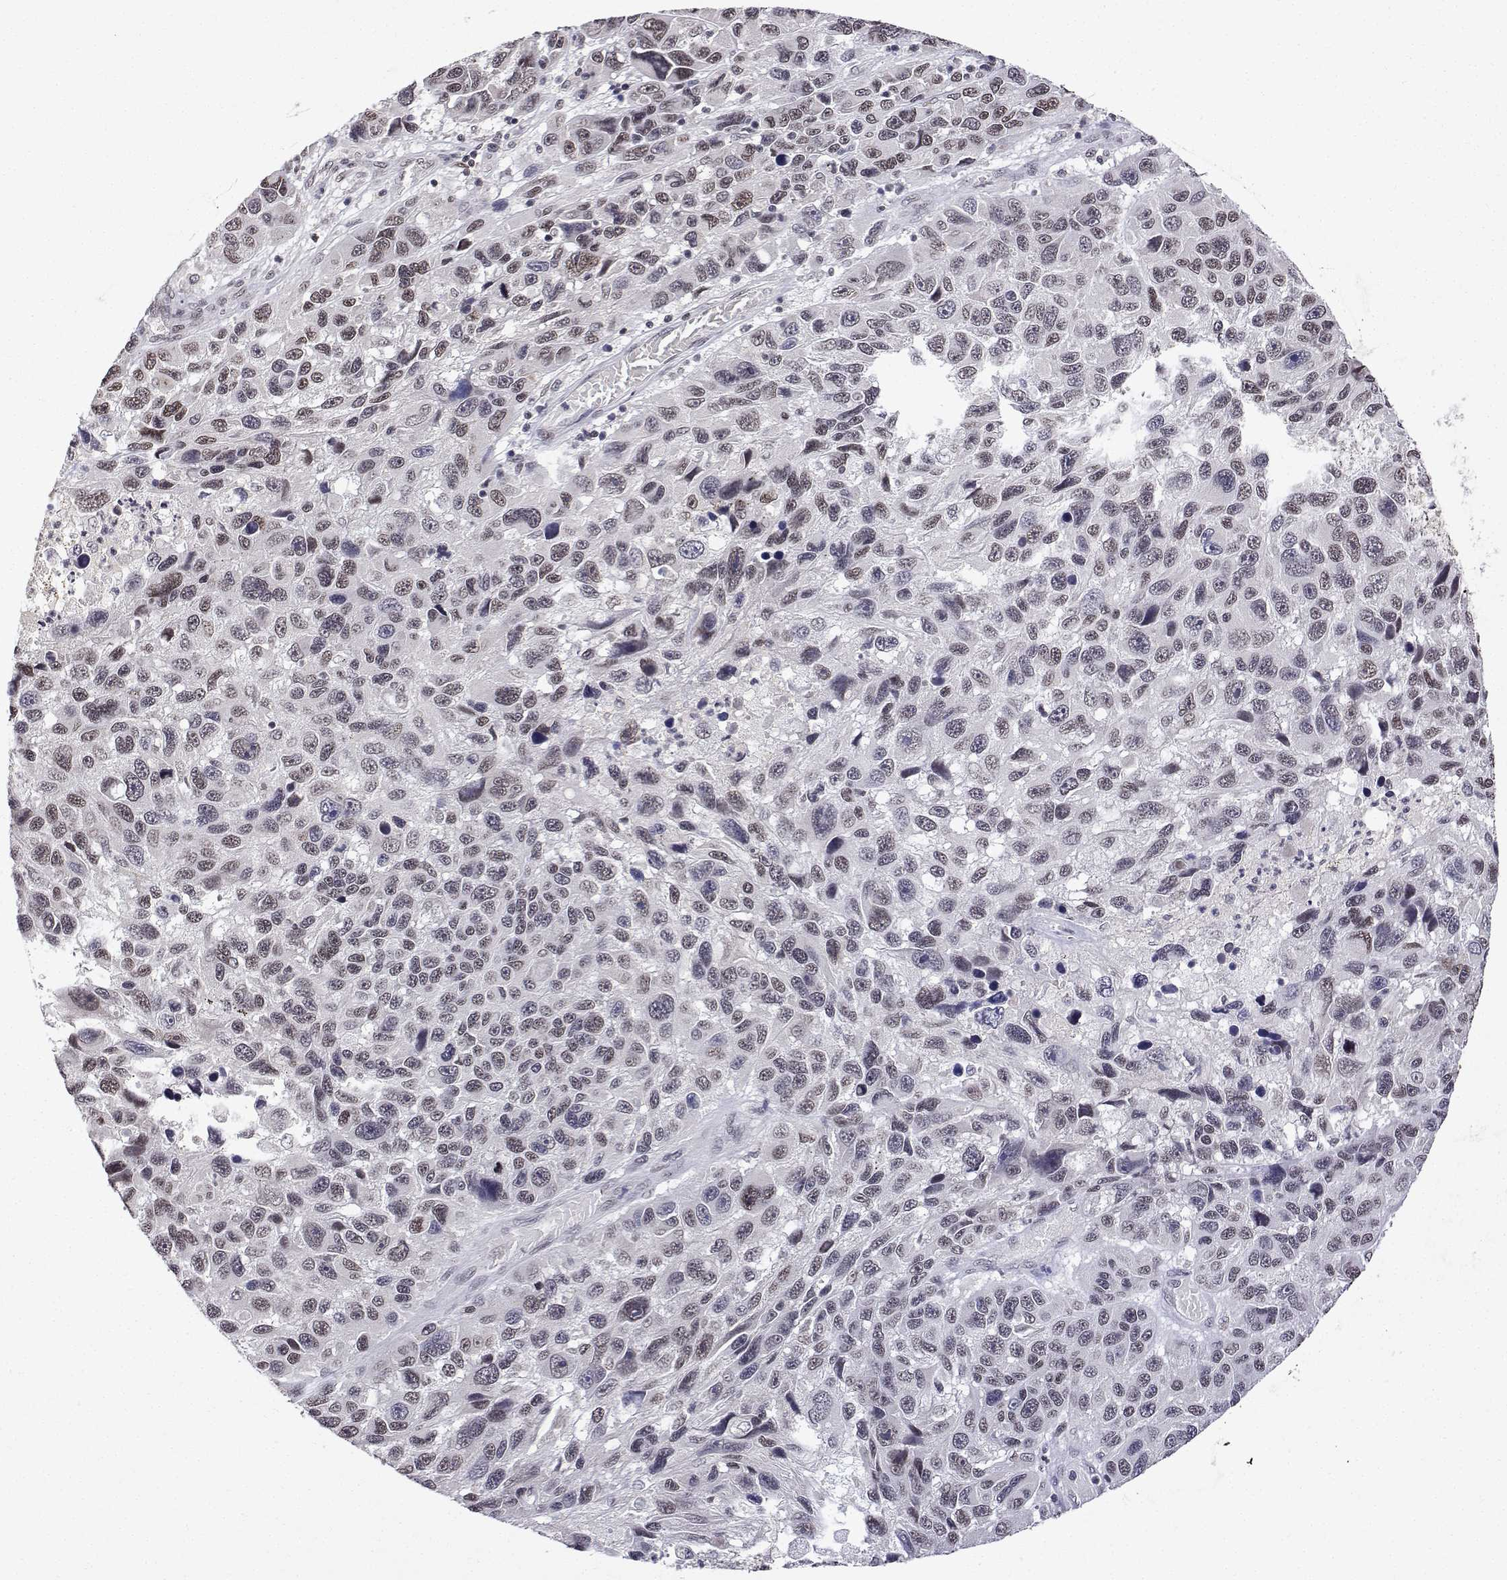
{"staining": {"intensity": "weak", "quantity": "25%-75%", "location": "nuclear"}, "tissue": "melanoma", "cell_type": "Tumor cells", "image_type": "cancer", "snomed": [{"axis": "morphology", "description": "Malignant melanoma, NOS"}, {"axis": "topography", "description": "Skin"}], "caption": "Protein staining demonstrates weak nuclear expression in approximately 25%-75% of tumor cells in melanoma.", "gene": "XPC", "patient": {"sex": "male", "age": 53}}